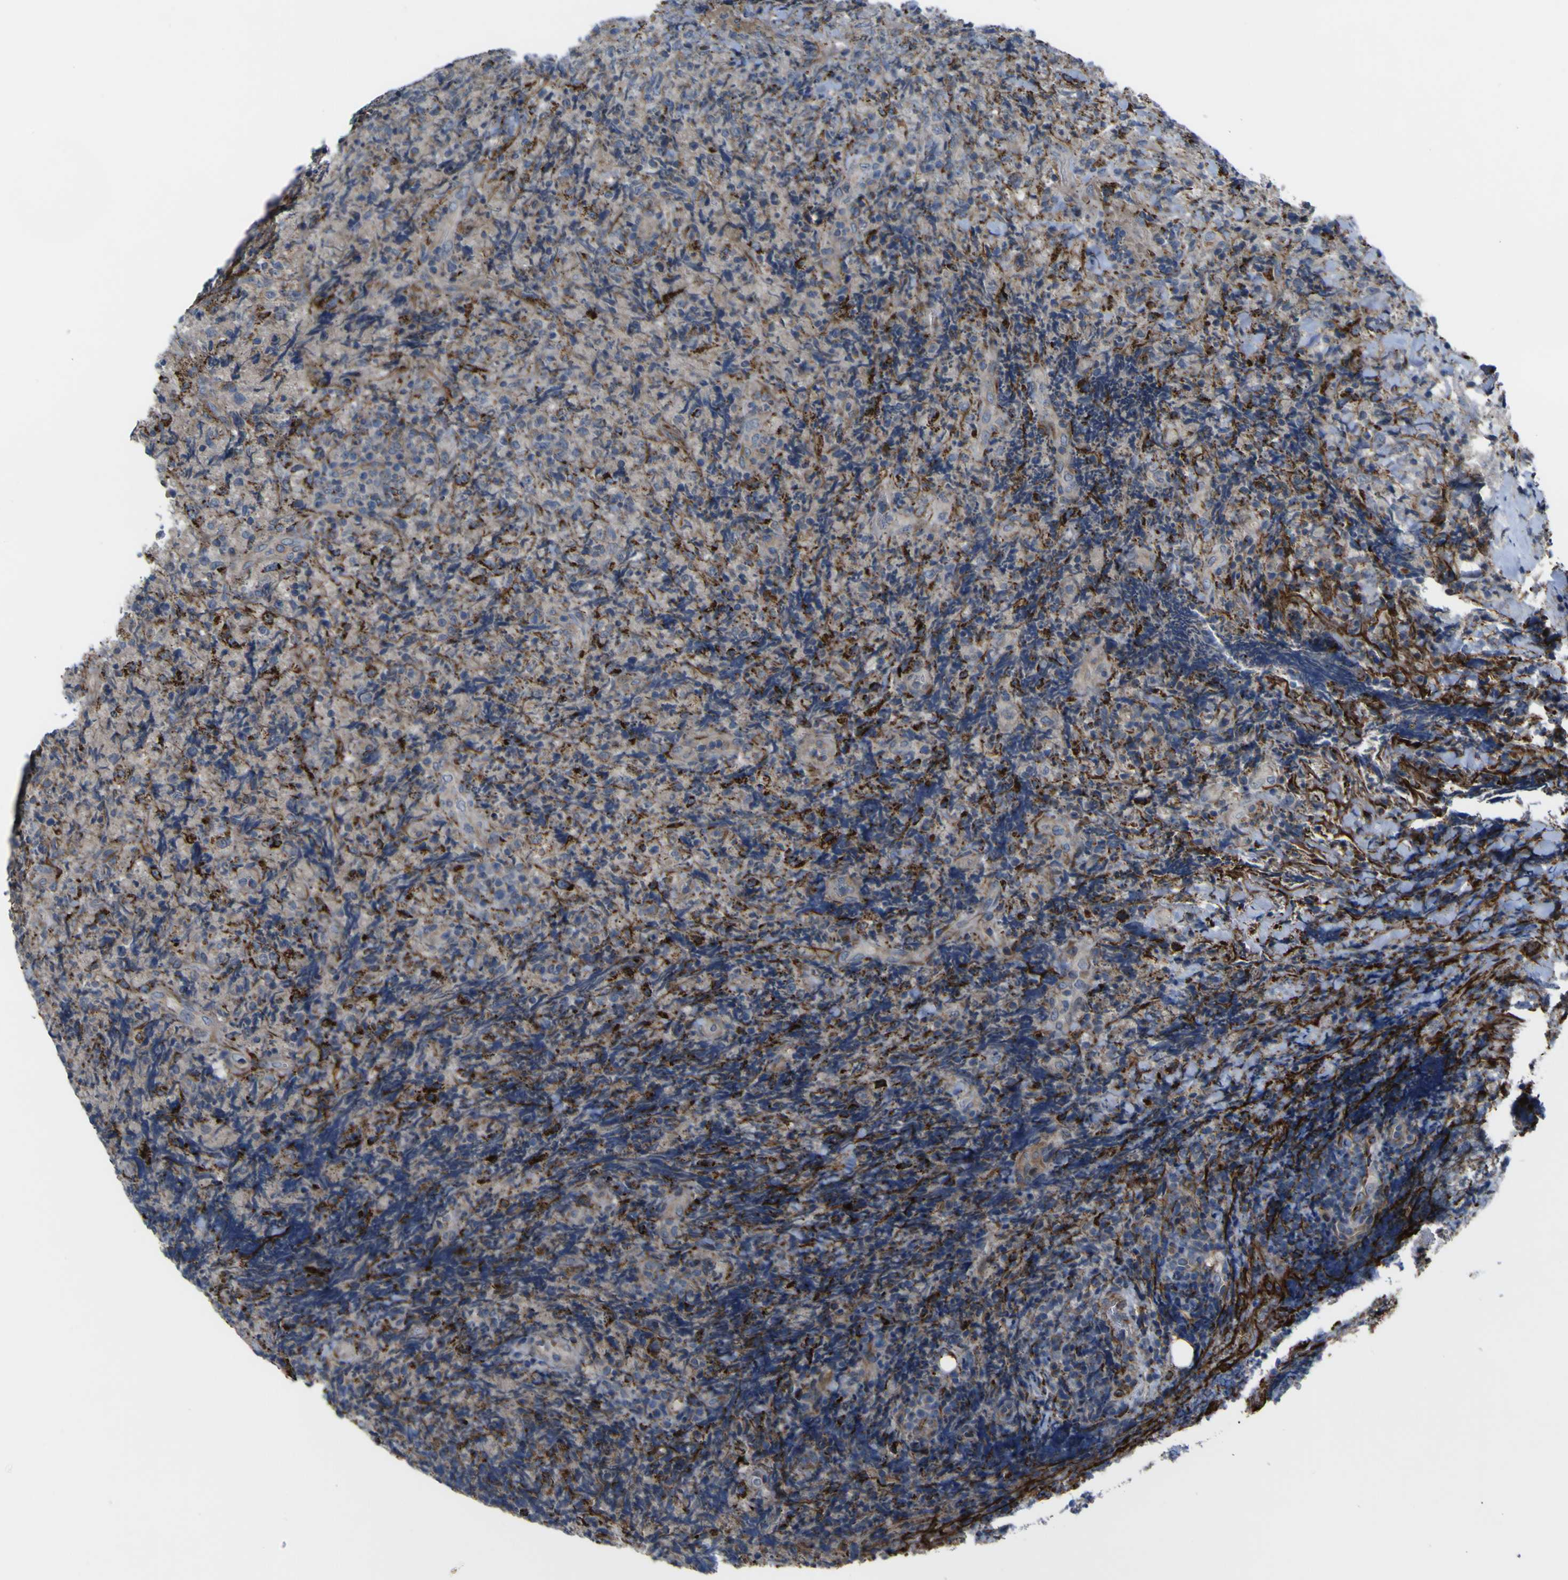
{"staining": {"intensity": "negative", "quantity": "none", "location": "none"}, "tissue": "lymphoma", "cell_type": "Tumor cells", "image_type": "cancer", "snomed": [{"axis": "morphology", "description": "Malignant lymphoma, non-Hodgkin's type, High grade"}, {"axis": "topography", "description": "Tonsil"}], "caption": "IHC of malignant lymphoma, non-Hodgkin's type (high-grade) exhibits no staining in tumor cells.", "gene": "GPLD1", "patient": {"sex": "female", "age": 36}}